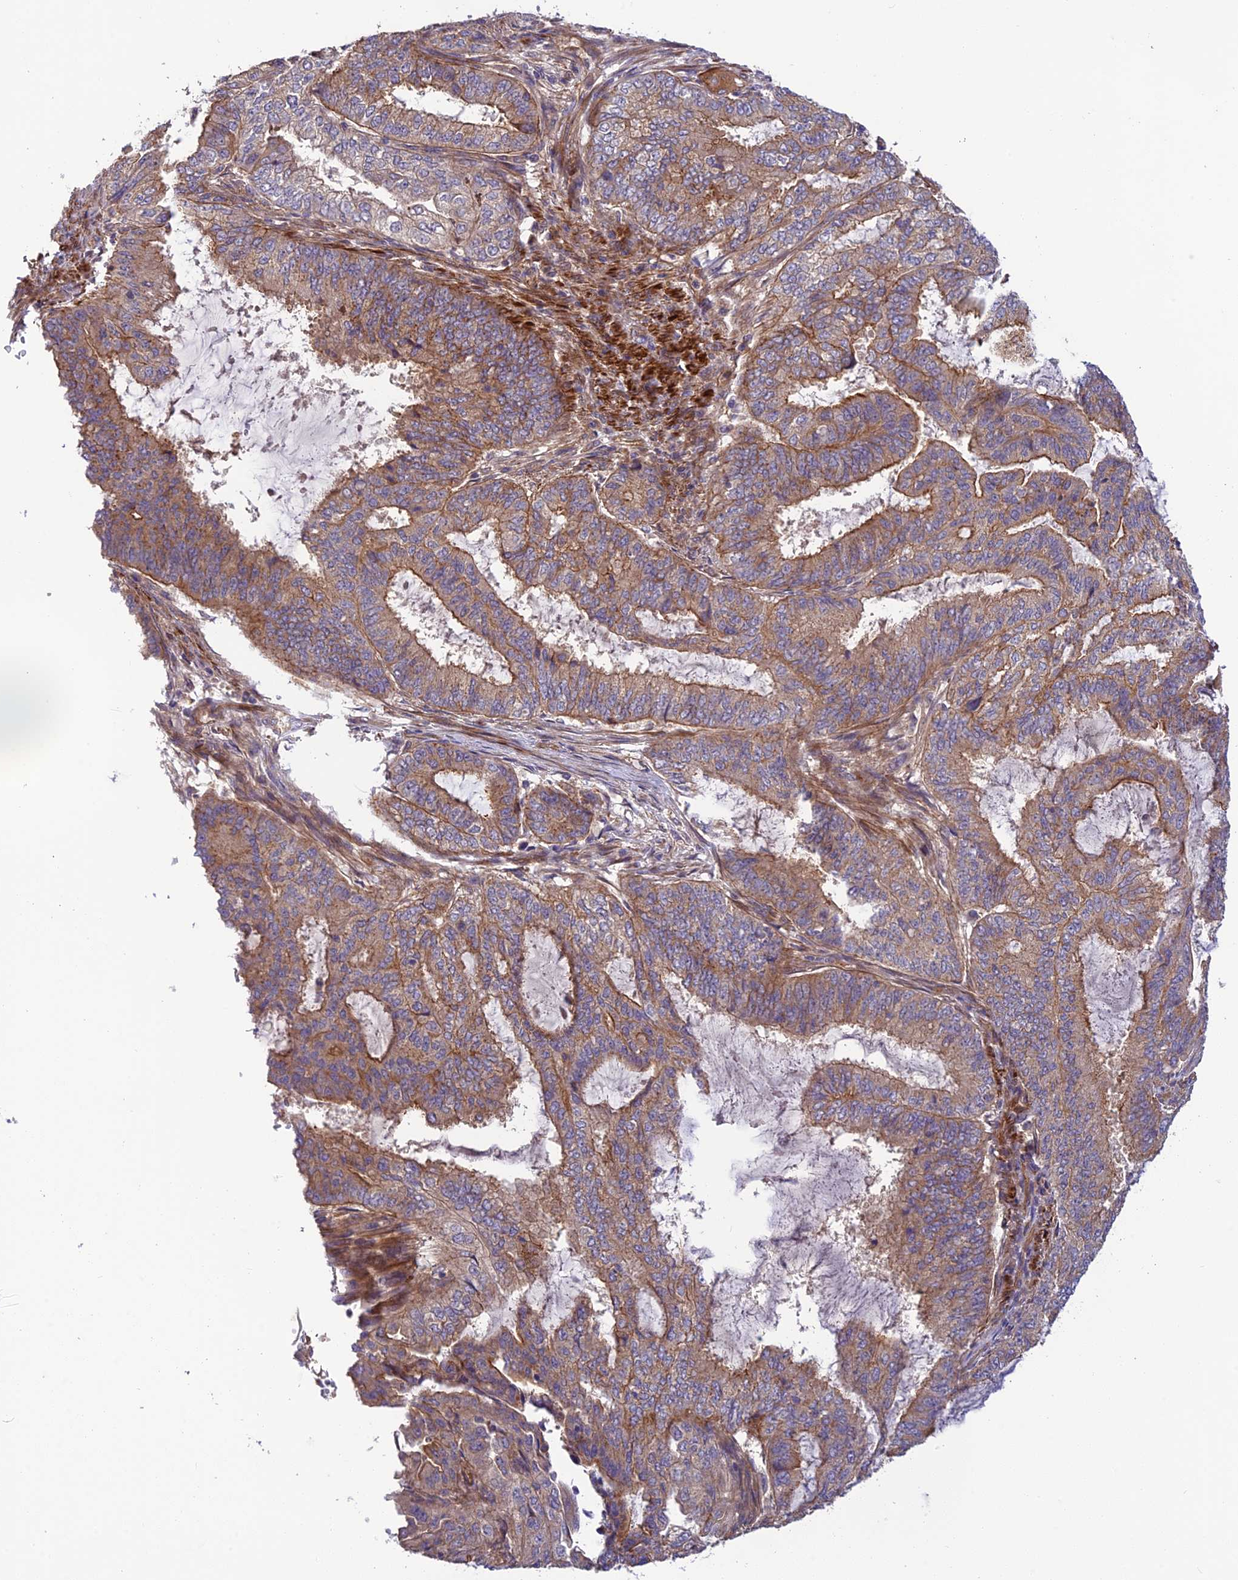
{"staining": {"intensity": "moderate", "quantity": ">75%", "location": "cytoplasmic/membranous"}, "tissue": "endometrial cancer", "cell_type": "Tumor cells", "image_type": "cancer", "snomed": [{"axis": "morphology", "description": "Adenocarcinoma, NOS"}, {"axis": "topography", "description": "Endometrium"}], "caption": "The image exhibits immunohistochemical staining of endometrial adenocarcinoma. There is moderate cytoplasmic/membranous positivity is identified in approximately >75% of tumor cells.", "gene": "ADAMTS15", "patient": {"sex": "female", "age": 51}}